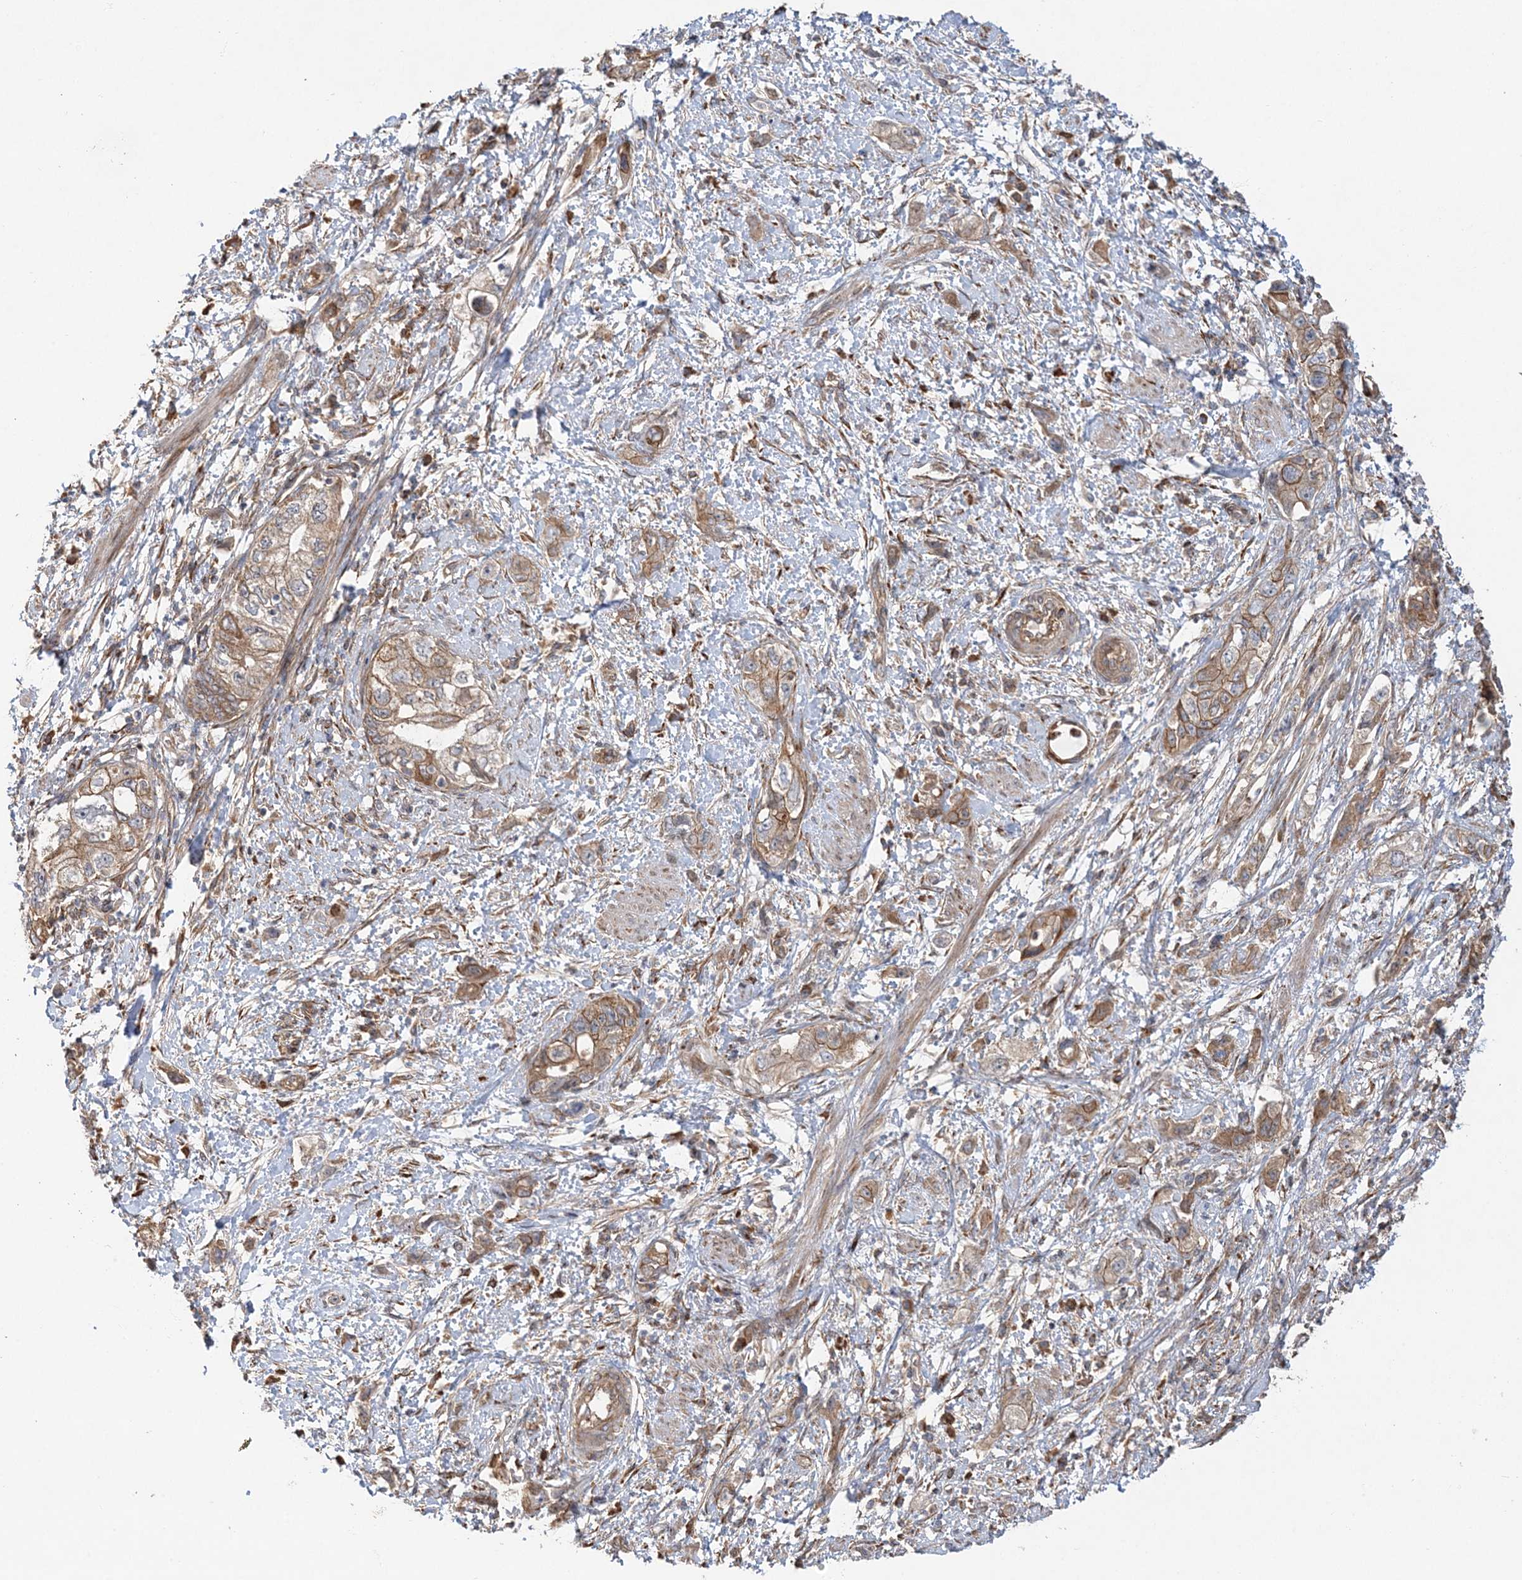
{"staining": {"intensity": "moderate", "quantity": ">75%", "location": "cytoplasmic/membranous"}, "tissue": "pancreatic cancer", "cell_type": "Tumor cells", "image_type": "cancer", "snomed": [{"axis": "morphology", "description": "Adenocarcinoma, NOS"}, {"axis": "topography", "description": "Pancreas"}], "caption": "An image showing moderate cytoplasmic/membranous expression in about >75% of tumor cells in adenocarcinoma (pancreatic), as visualized by brown immunohistochemical staining.", "gene": "ZFYVE16", "patient": {"sex": "female", "age": 73}}